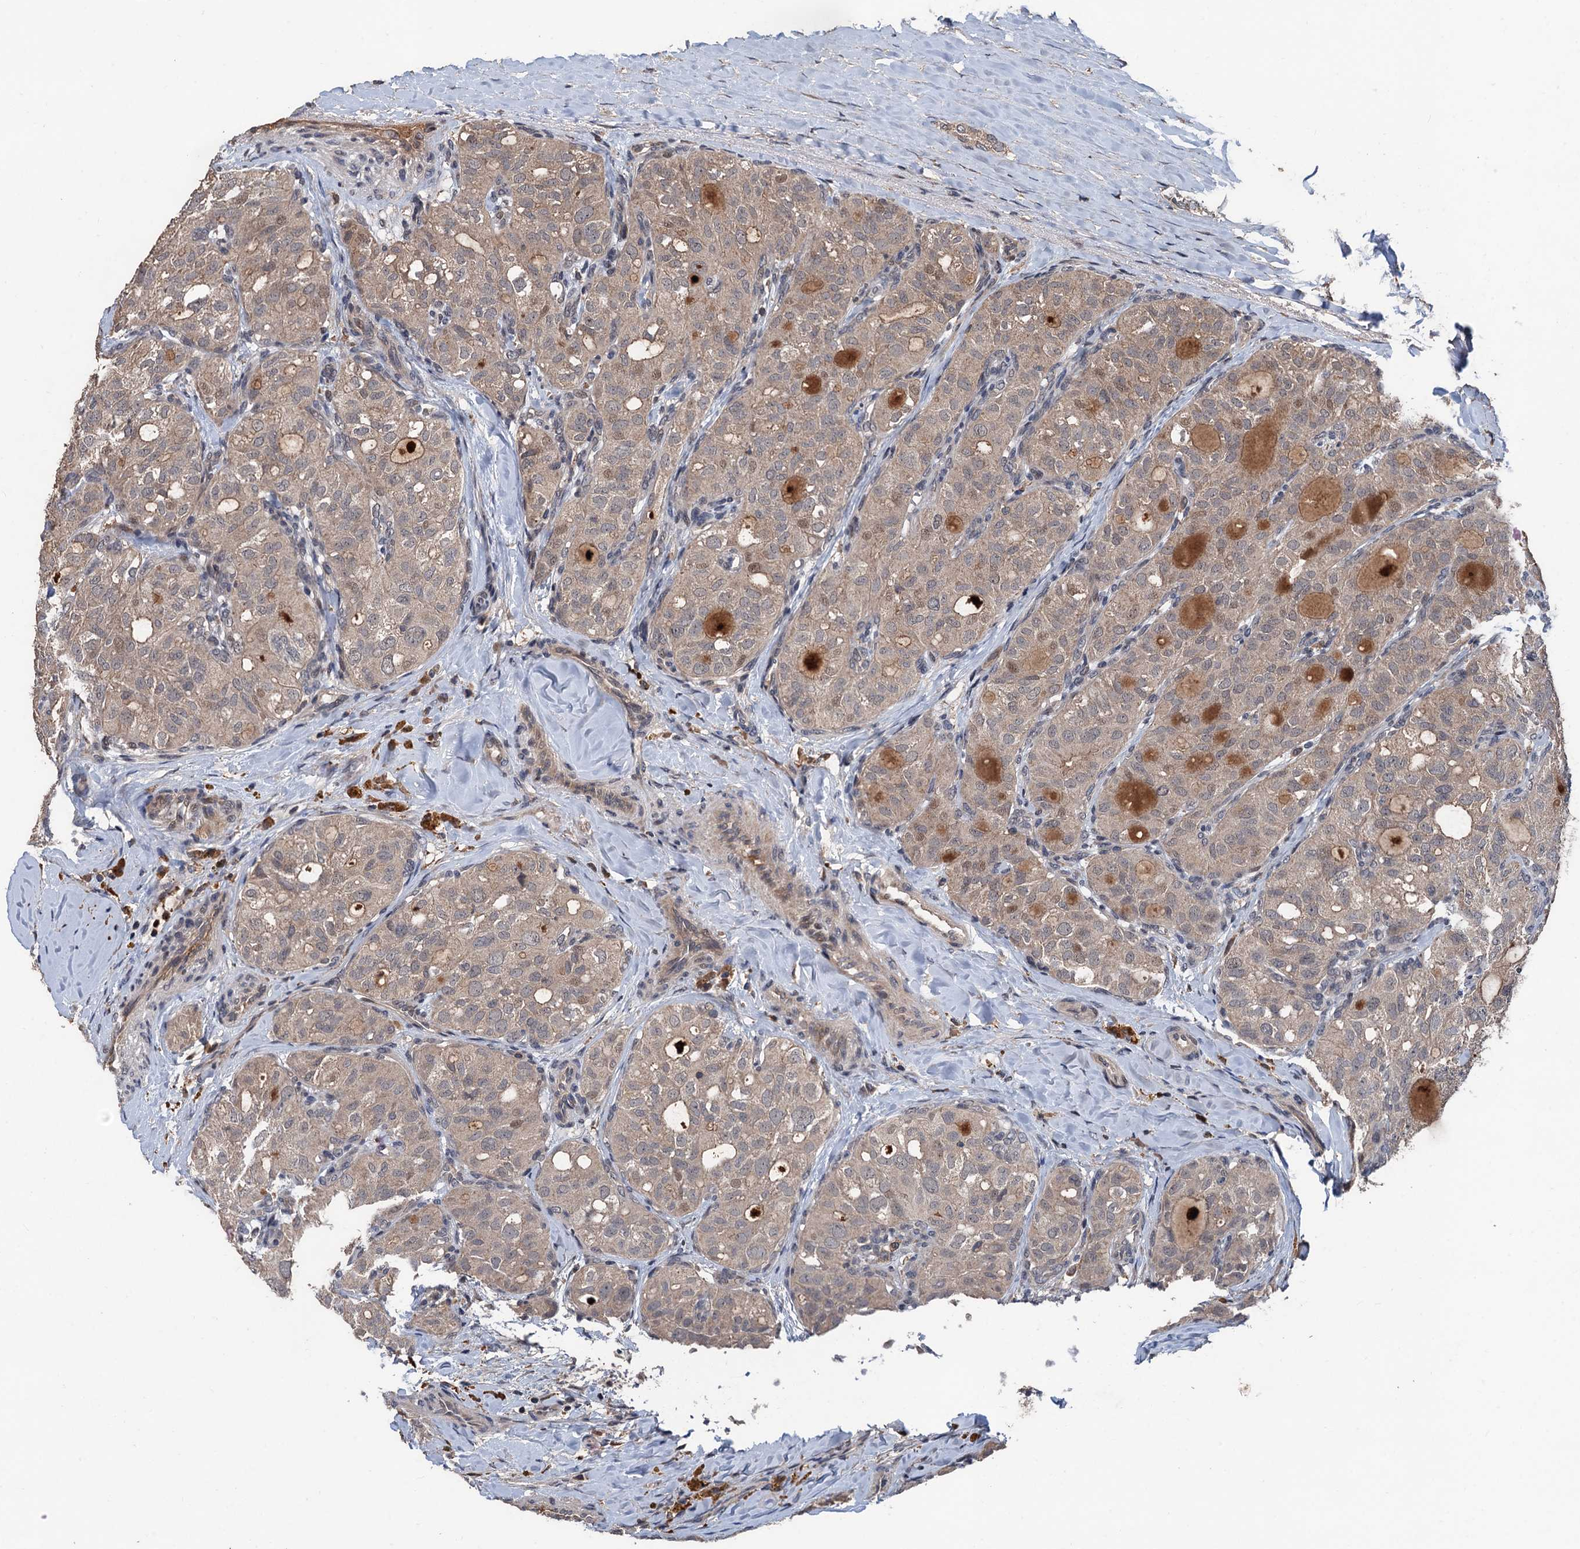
{"staining": {"intensity": "weak", "quantity": "25%-75%", "location": "cytoplasmic/membranous,nuclear"}, "tissue": "thyroid cancer", "cell_type": "Tumor cells", "image_type": "cancer", "snomed": [{"axis": "morphology", "description": "Follicular adenoma carcinoma, NOS"}, {"axis": "topography", "description": "Thyroid gland"}], "caption": "Thyroid cancer (follicular adenoma carcinoma) stained with DAB immunohistochemistry (IHC) reveals low levels of weak cytoplasmic/membranous and nuclear expression in about 25%-75% of tumor cells. The protein of interest is stained brown, and the nuclei are stained in blue (DAB IHC with brightfield microscopy, high magnification).", "gene": "ZNF438", "patient": {"sex": "male", "age": 75}}